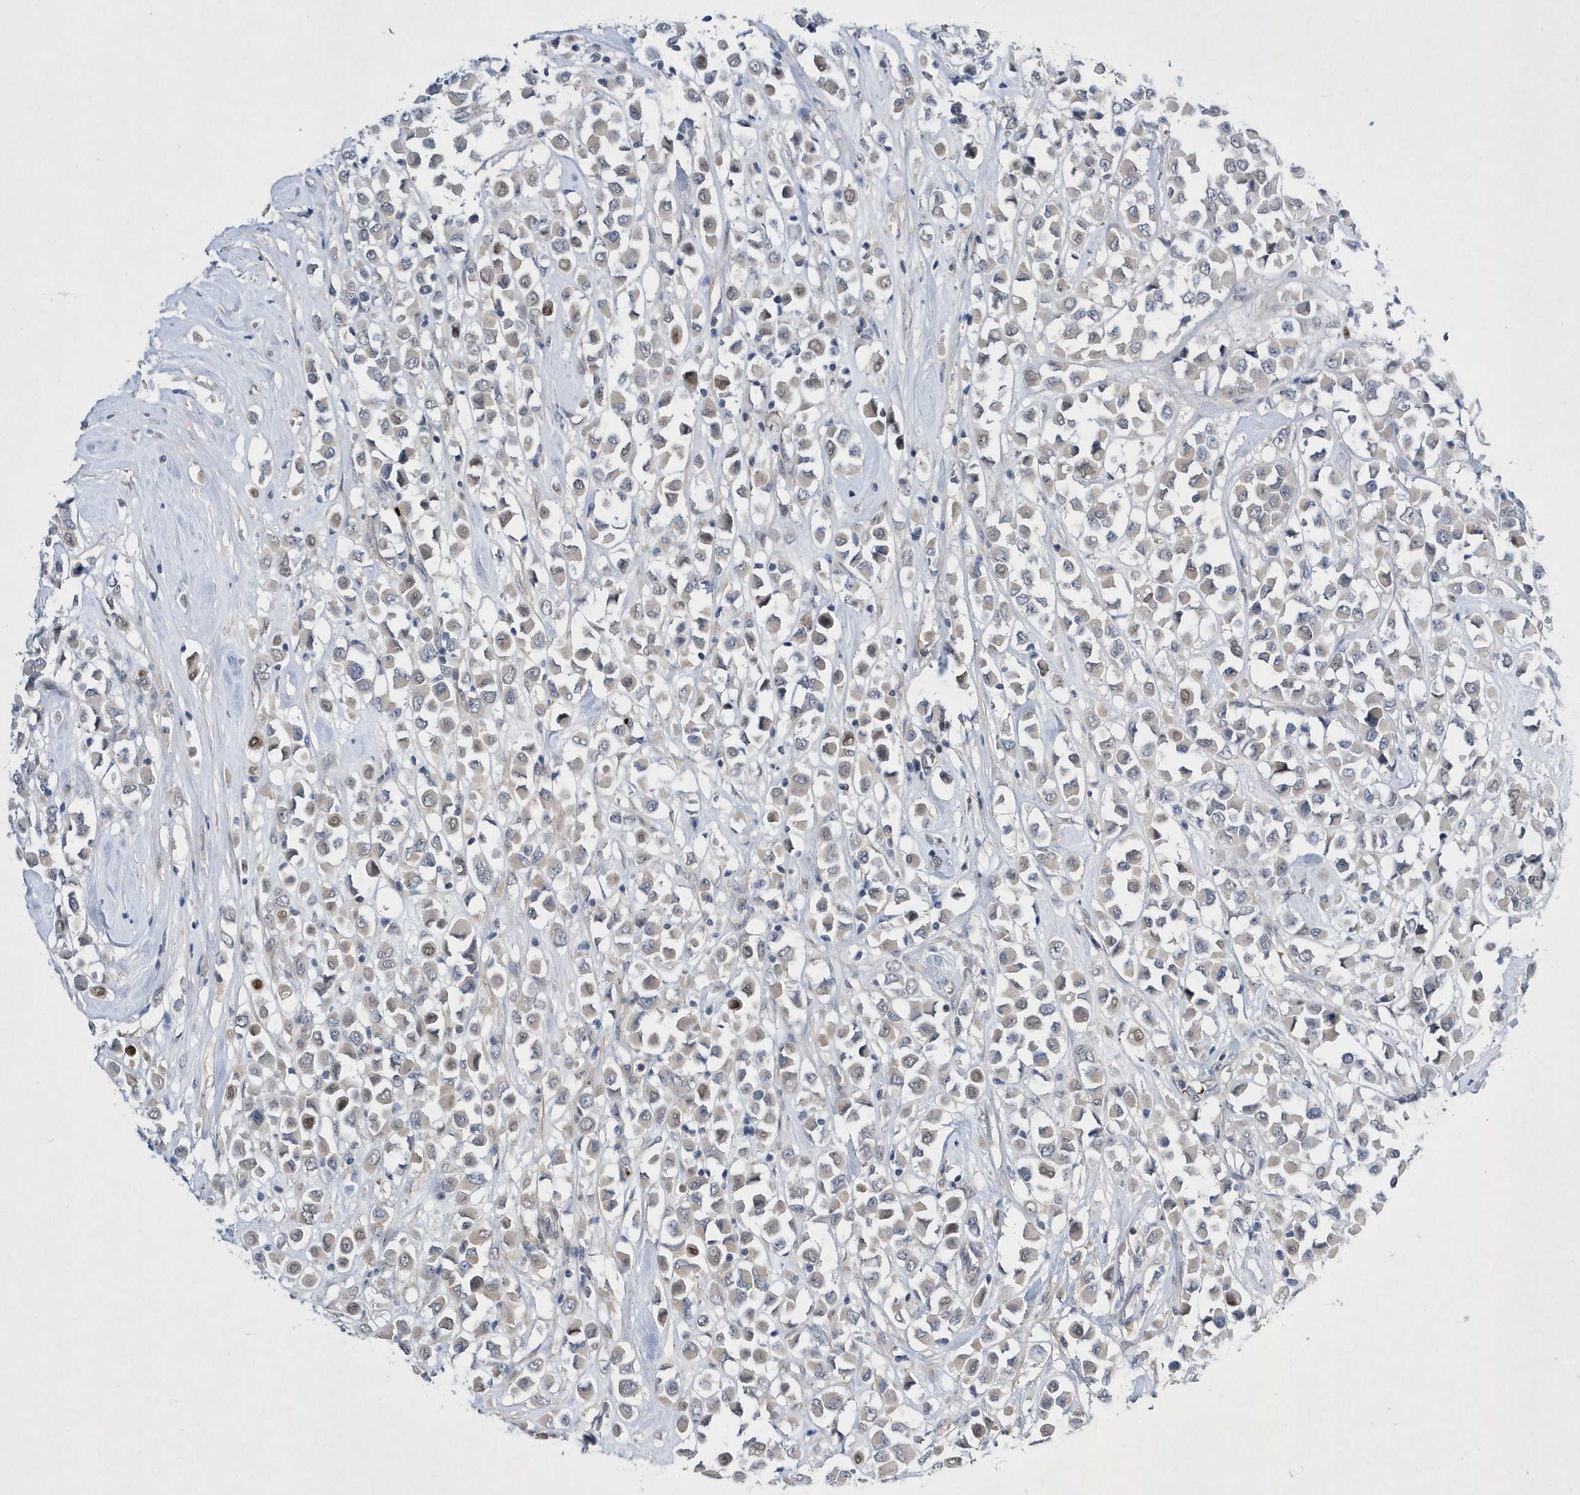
{"staining": {"intensity": "moderate", "quantity": "<25%", "location": "nuclear"}, "tissue": "breast cancer", "cell_type": "Tumor cells", "image_type": "cancer", "snomed": [{"axis": "morphology", "description": "Duct carcinoma"}, {"axis": "topography", "description": "Breast"}], "caption": "Moderate nuclear protein positivity is seen in approximately <25% of tumor cells in breast cancer (invasive ductal carcinoma). (Brightfield microscopy of DAB IHC at high magnification).", "gene": "ZNF875", "patient": {"sex": "female", "age": 61}}